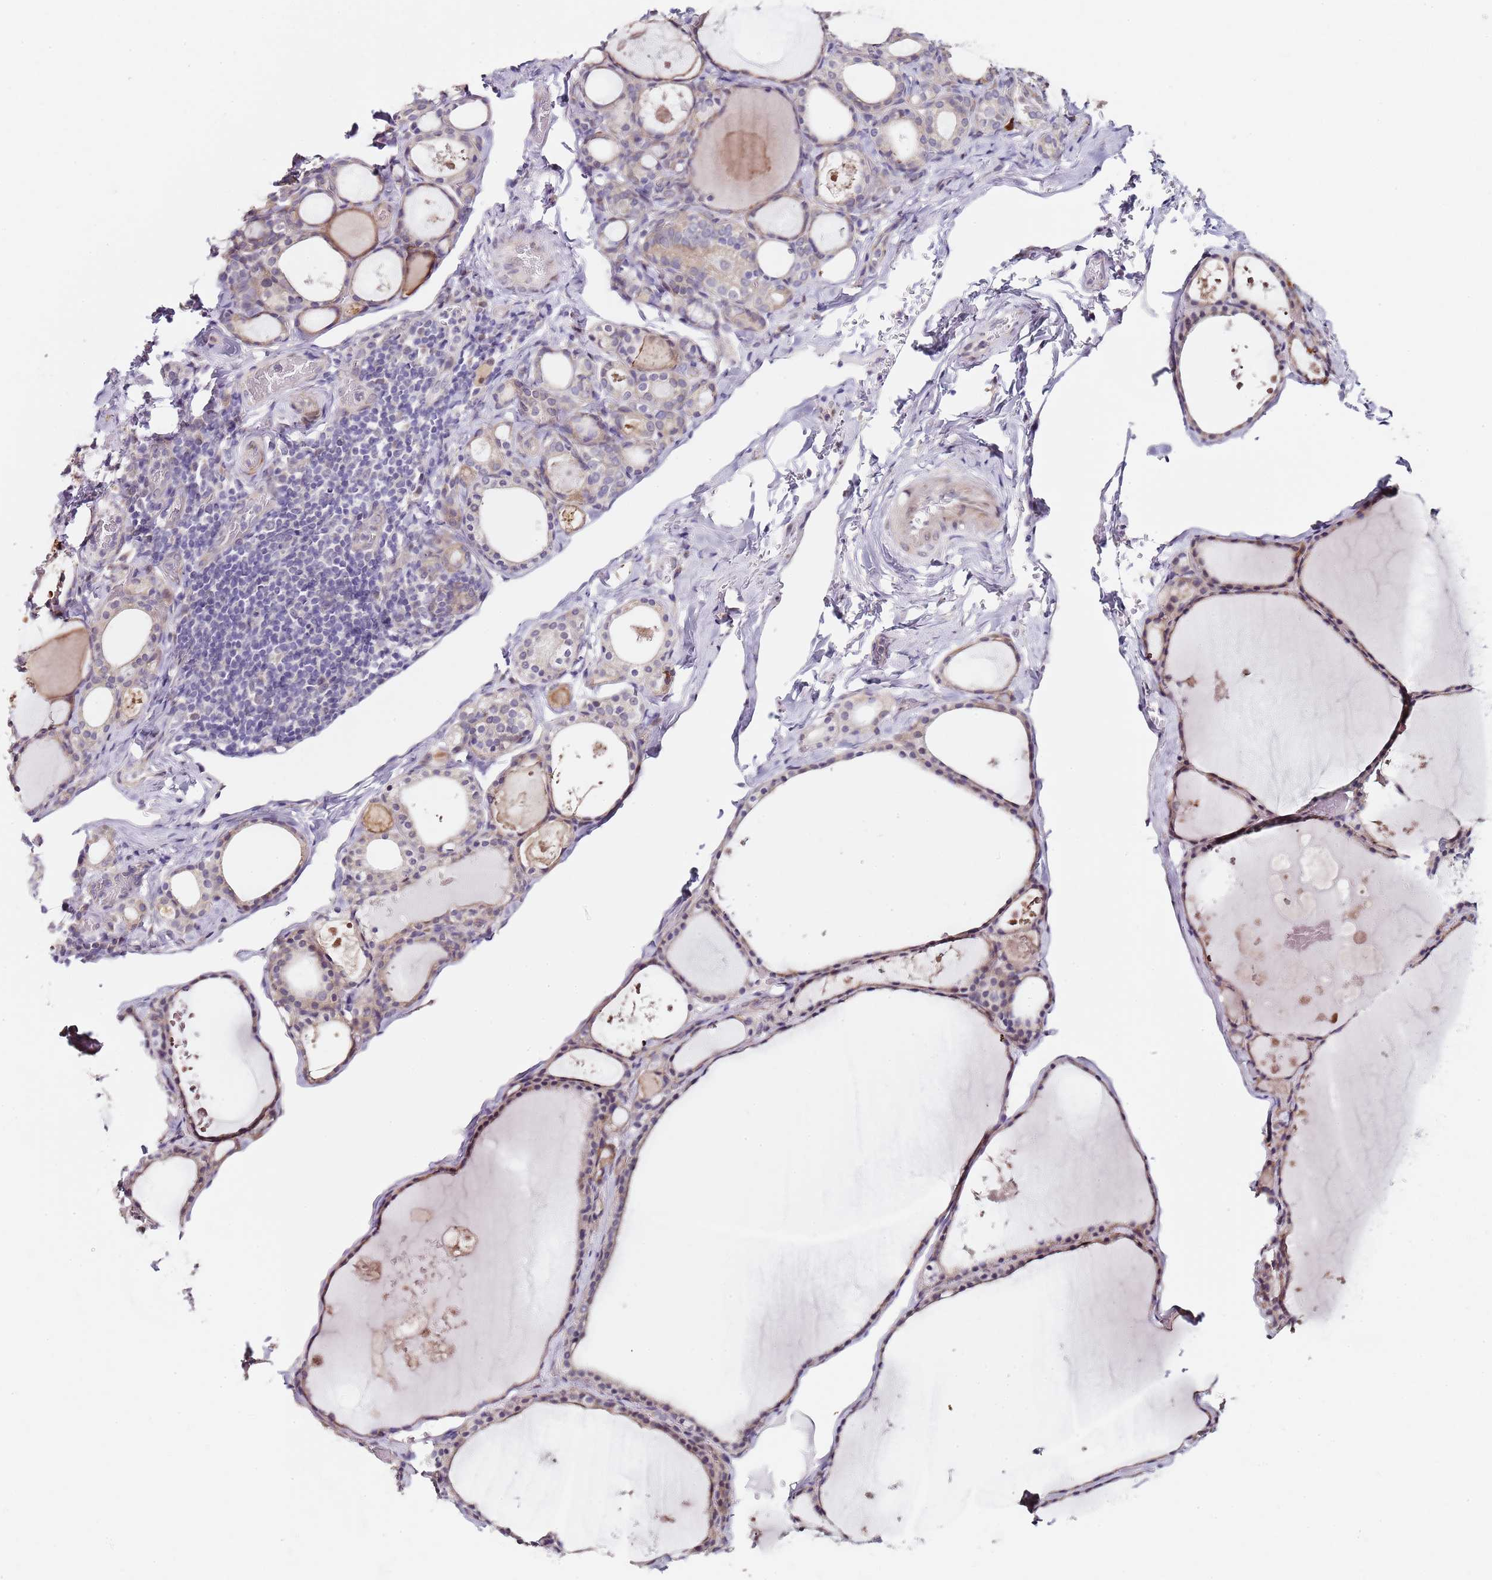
{"staining": {"intensity": "weak", "quantity": "25%-75%", "location": "cytoplasmic/membranous"}, "tissue": "thyroid gland", "cell_type": "Glandular cells", "image_type": "normal", "snomed": [{"axis": "morphology", "description": "Normal tissue, NOS"}, {"axis": "topography", "description": "Thyroid gland"}], "caption": "Brown immunohistochemical staining in normal thyroid gland reveals weak cytoplasmic/membranous positivity in about 25%-75% of glandular cells.", "gene": "TBC1D9", "patient": {"sex": "male", "age": 56}}